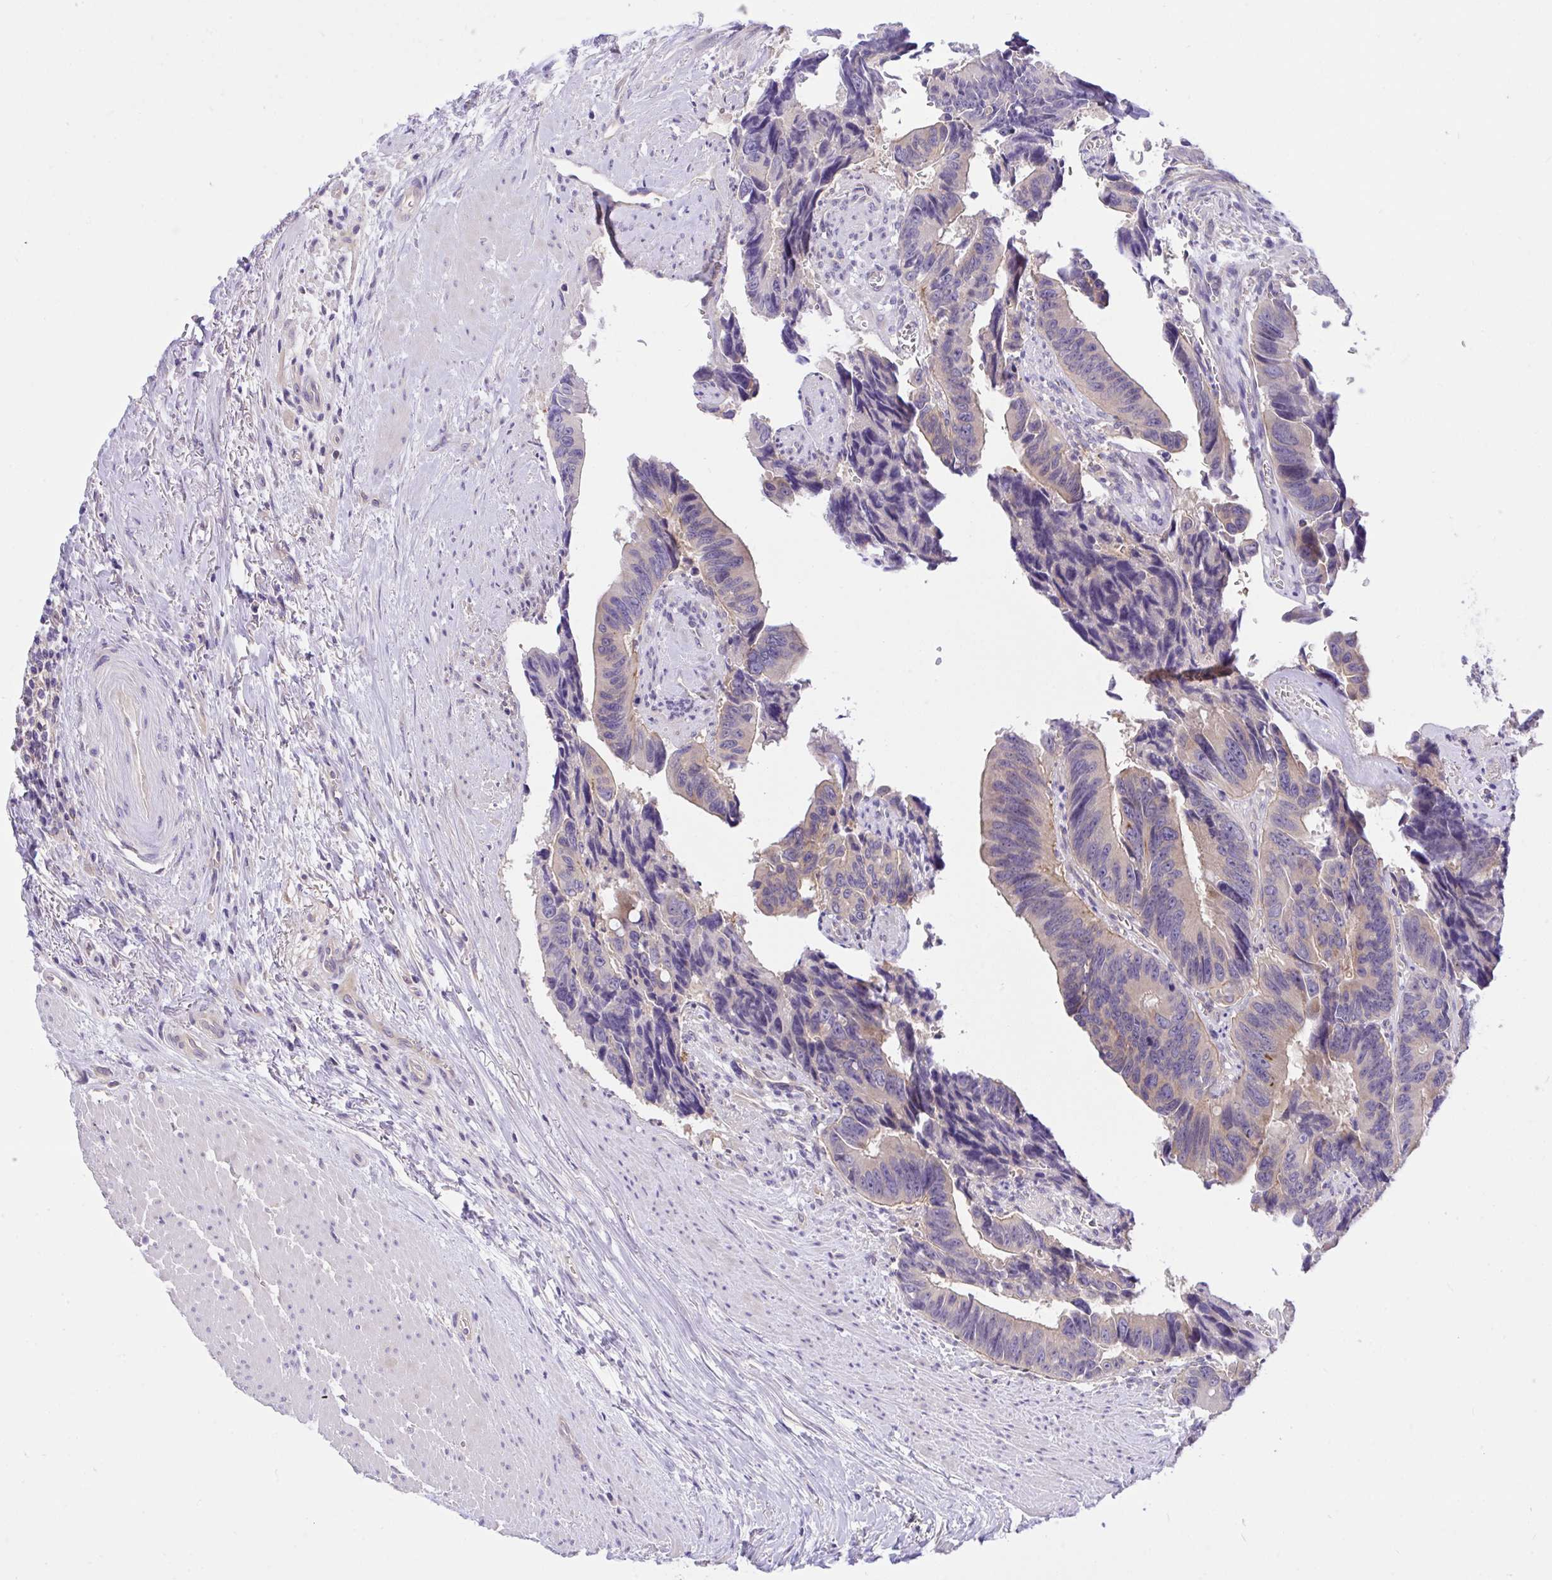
{"staining": {"intensity": "negative", "quantity": "none", "location": "none"}, "tissue": "colorectal cancer", "cell_type": "Tumor cells", "image_type": "cancer", "snomed": [{"axis": "morphology", "description": "Adenocarcinoma, NOS"}, {"axis": "topography", "description": "Rectum"}], "caption": "Adenocarcinoma (colorectal) was stained to show a protein in brown. There is no significant staining in tumor cells.", "gene": "TLN2", "patient": {"sex": "male", "age": 76}}